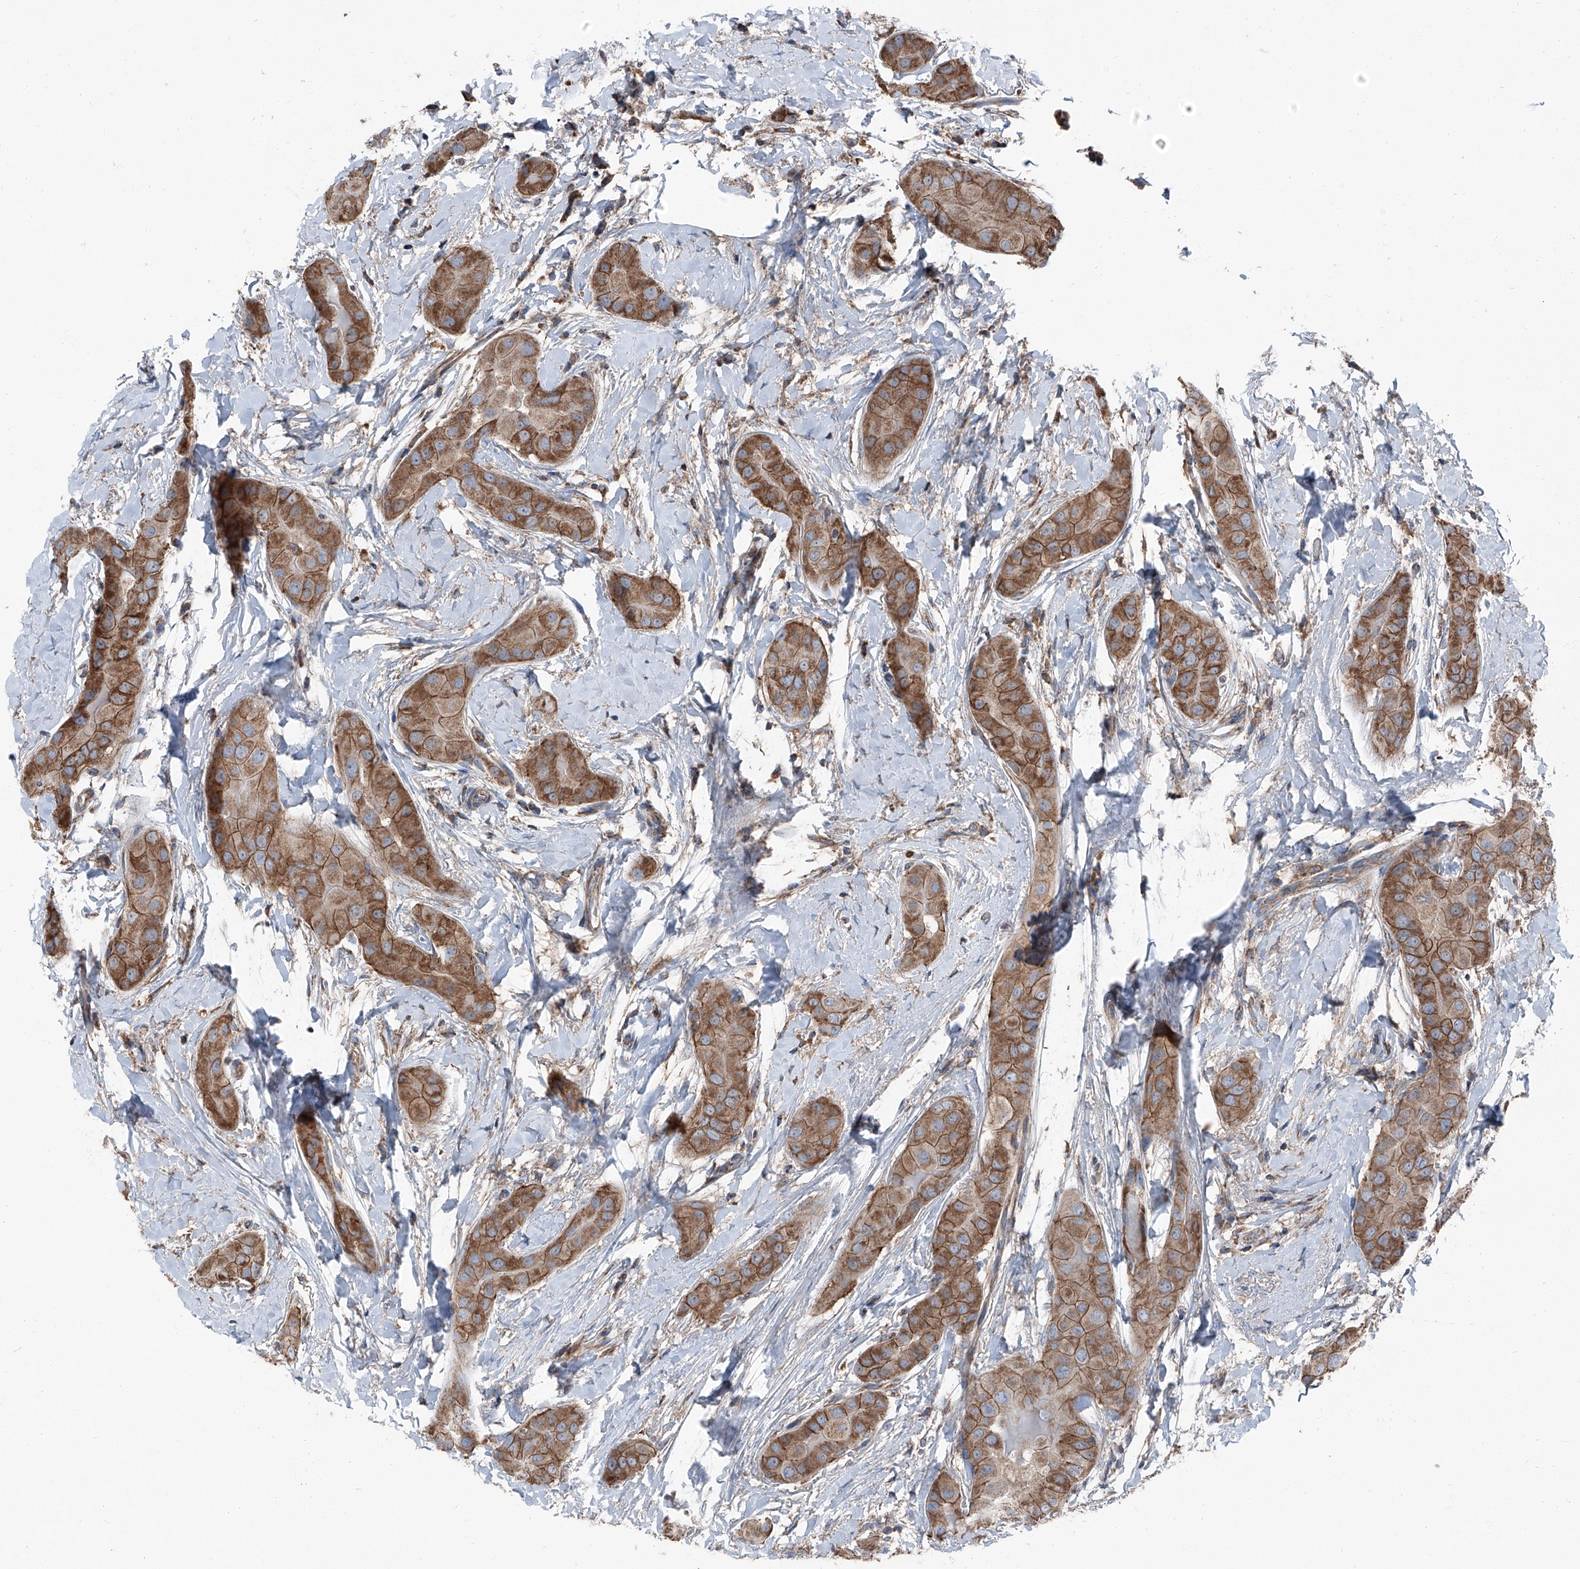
{"staining": {"intensity": "moderate", "quantity": ">75%", "location": "cytoplasmic/membranous"}, "tissue": "thyroid cancer", "cell_type": "Tumor cells", "image_type": "cancer", "snomed": [{"axis": "morphology", "description": "Papillary adenocarcinoma, NOS"}, {"axis": "topography", "description": "Thyroid gland"}], "caption": "Thyroid cancer (papillary adenocarcinoma) tissue reveals moderate cytoplasmic/membranous positivity in about >75% of tumor cells (DAB (3,3'-diaminobenzidine) IHC with brightfield microscopy, high magnification).", "gene": "GPR142", "patient": {"sex": "male", "age": 33}}